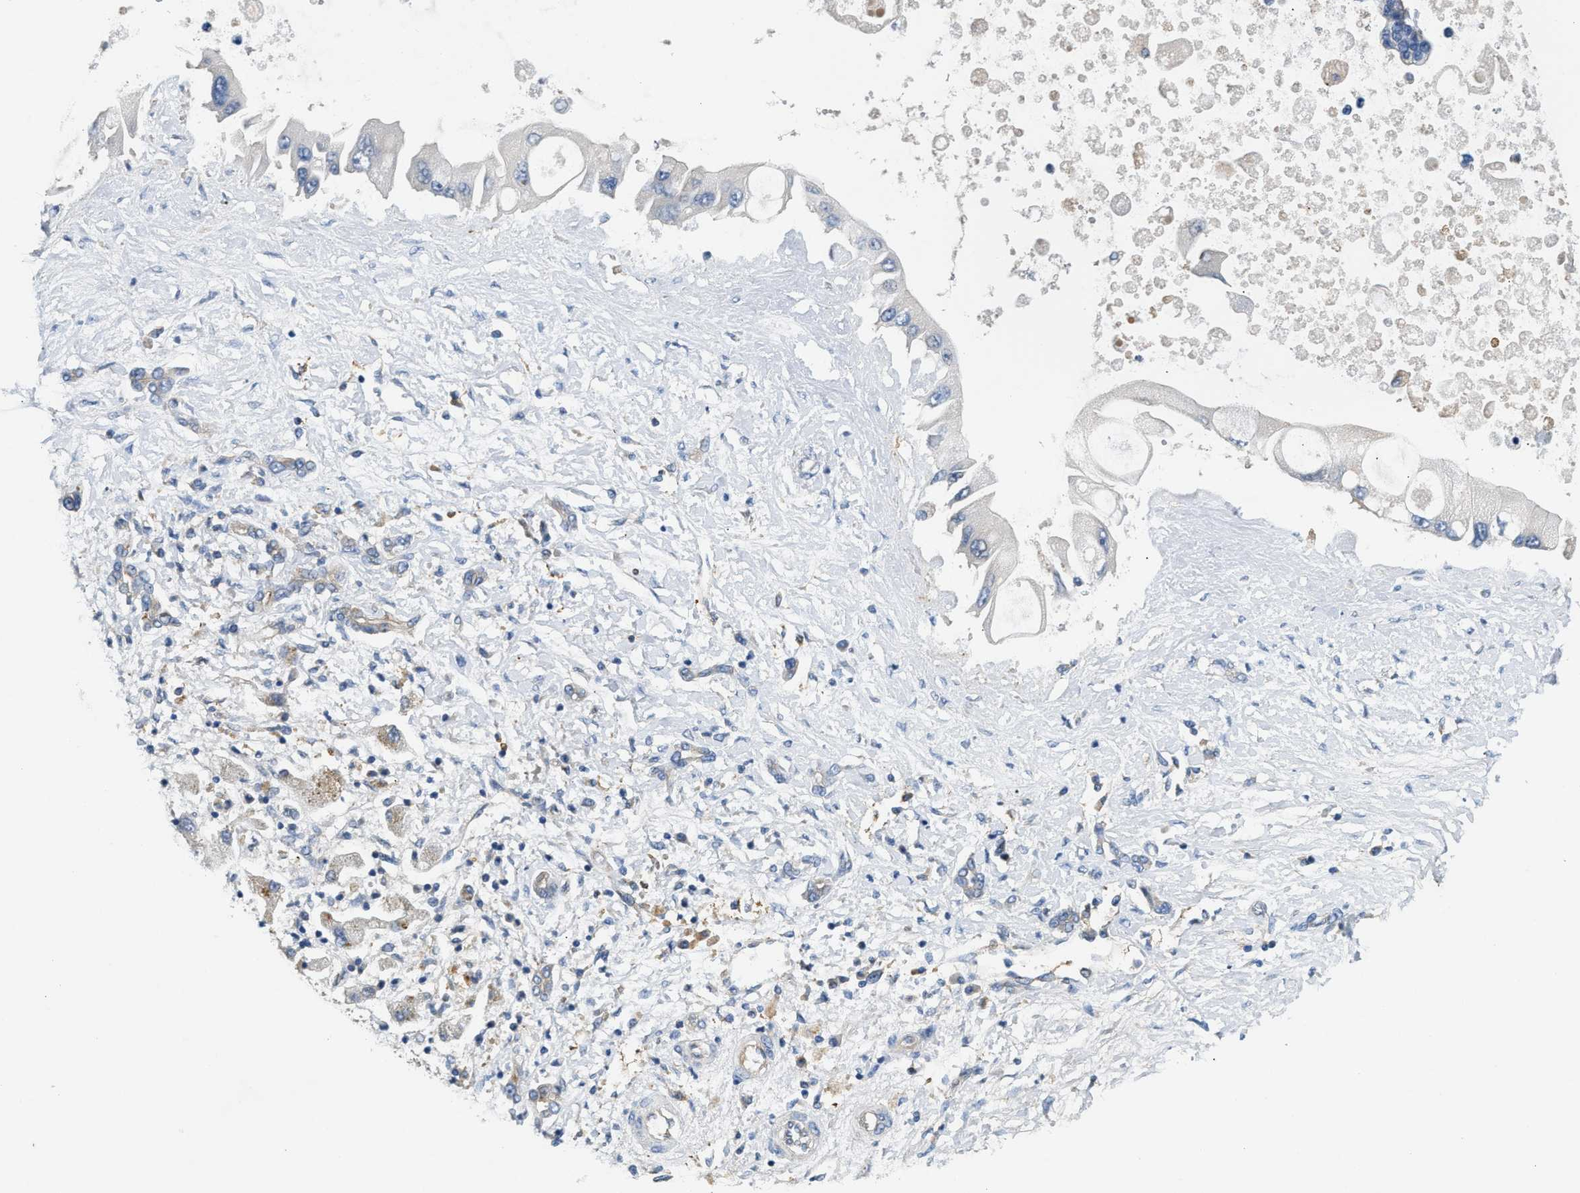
{"staining": {"intensity": "negative", "quantity": "none", "location": "none"}, "tissue": "liver cancer", "cell_type": "Tumor cells", "image_type": "cancer", "snomed": [{"axis": "morphology", "description": "Cholangiocarcinoma"}, {"axis": "topography", "description": "Liver"}], "caption": "Immunohistochemistry (IHC) image of liver cancer stained for a protein (brown), which reveals no staining in tumor cells.", "gene": "NSUN7", "patient": {"sex": "male", "age": 50}}